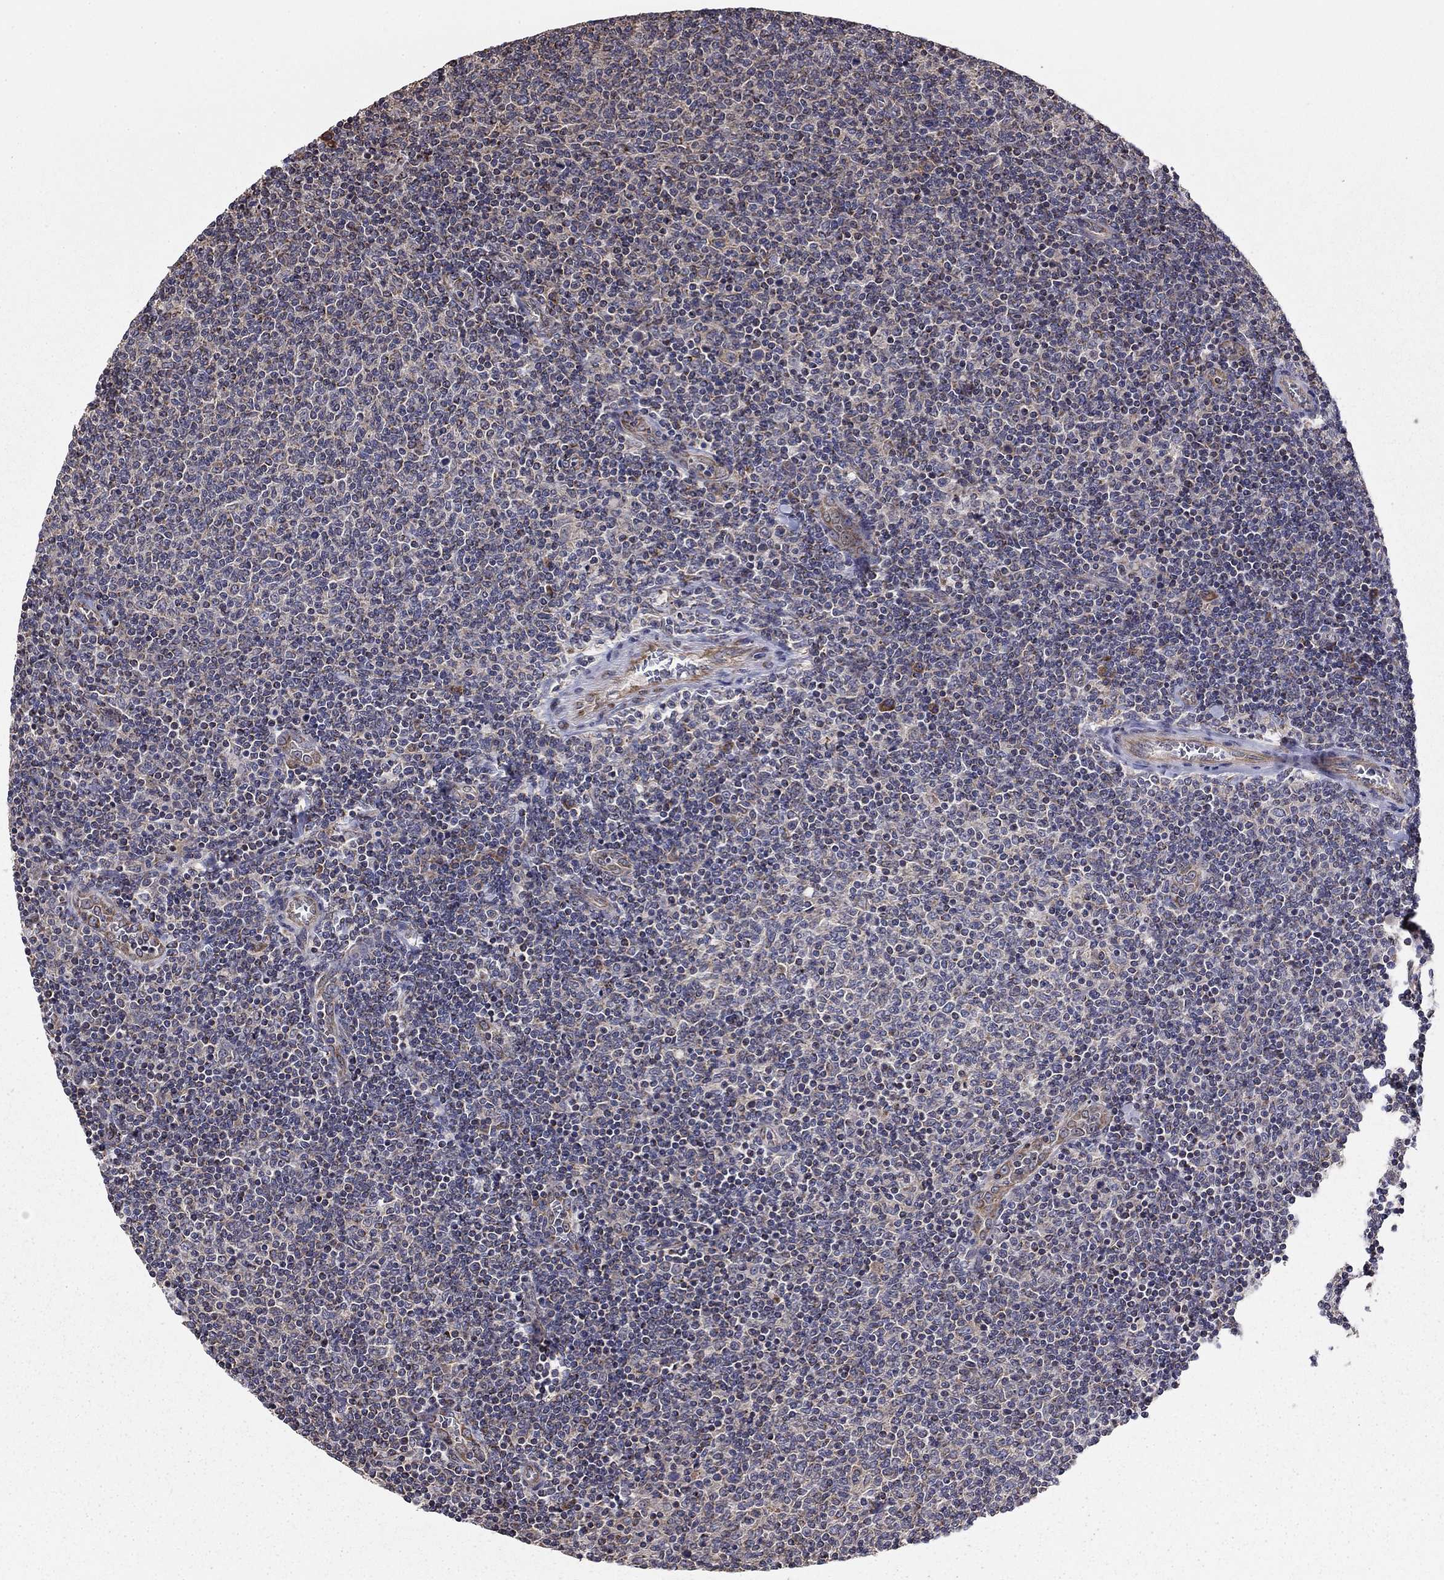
{"staining": {"intensity": "negative", "quantity": "none", "location": "none"}, "tissue": "lymphoma", "cell_type": "Tumor cells", "image_type": "cancer", "snomed": [{"axis": "morphology", "description": "Malignant lymphoma, non-Hodgkin's type, Low grade"}, {"axis": "topography", "description": "Lymph node"}], "caption": "There is no significant staining in tumor cells of lymphoma.", "gene": "NKIRAS1", "patient": {"sex": "male", "age": 52}}